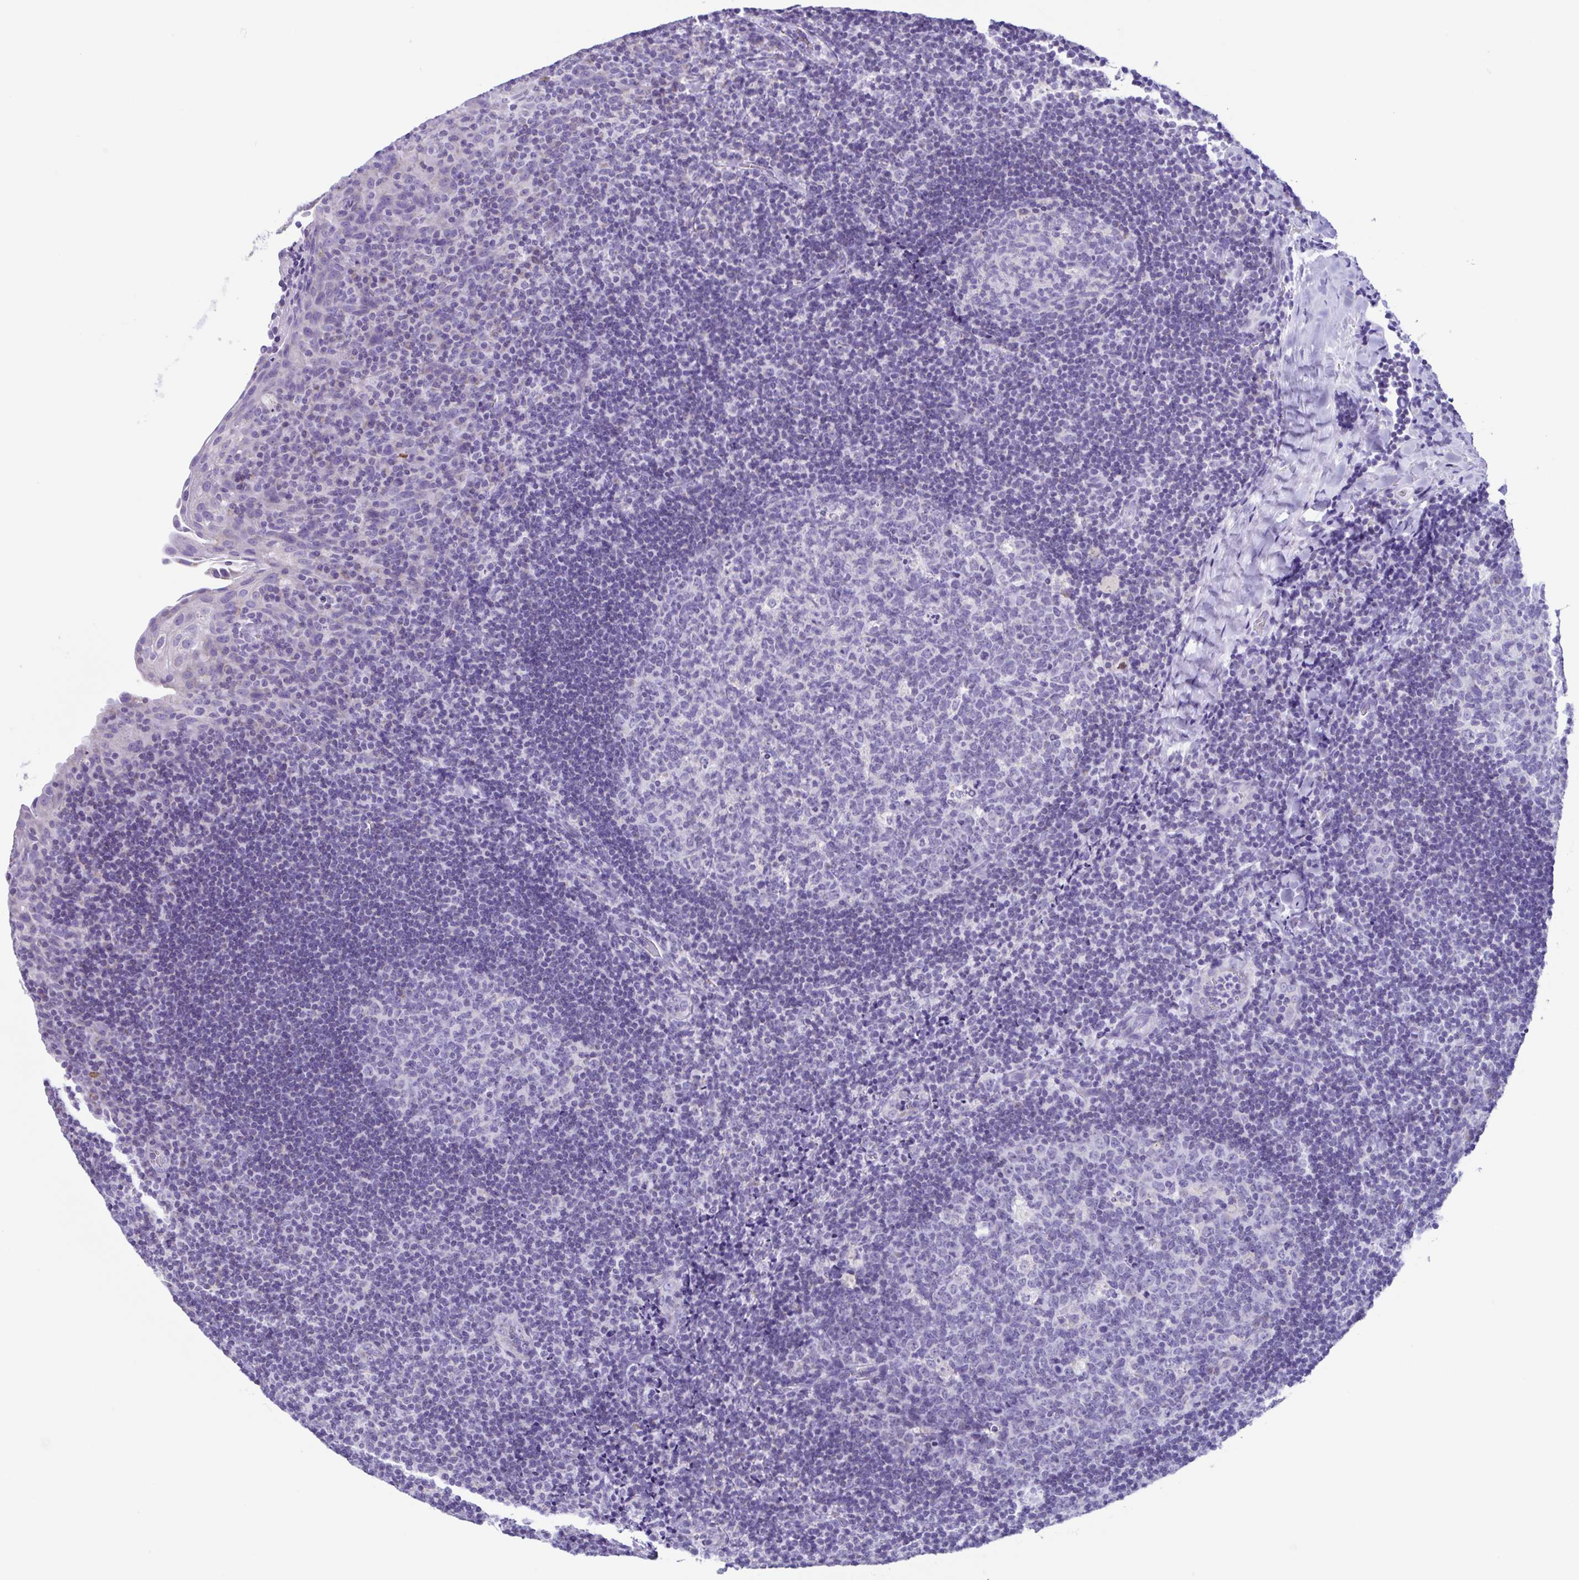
{"staining": {"intensity": "negative", "quantity": "none", "location": "none"}, "tissue": "tonsil", "cell_type": "Germinal center cells", "image_type": "normal", "snomed": [{"axis": "morphology", "description": "Normal tissue, NOS"}, {"axis": "topography", "description": "Tonsil"}], "caption": "Immunohistochemistry of benign tonsil demonstrates no staining in germinal center cells.", "gene": "ACTRT3", "patient": {"sex": "male", "age": 17}}